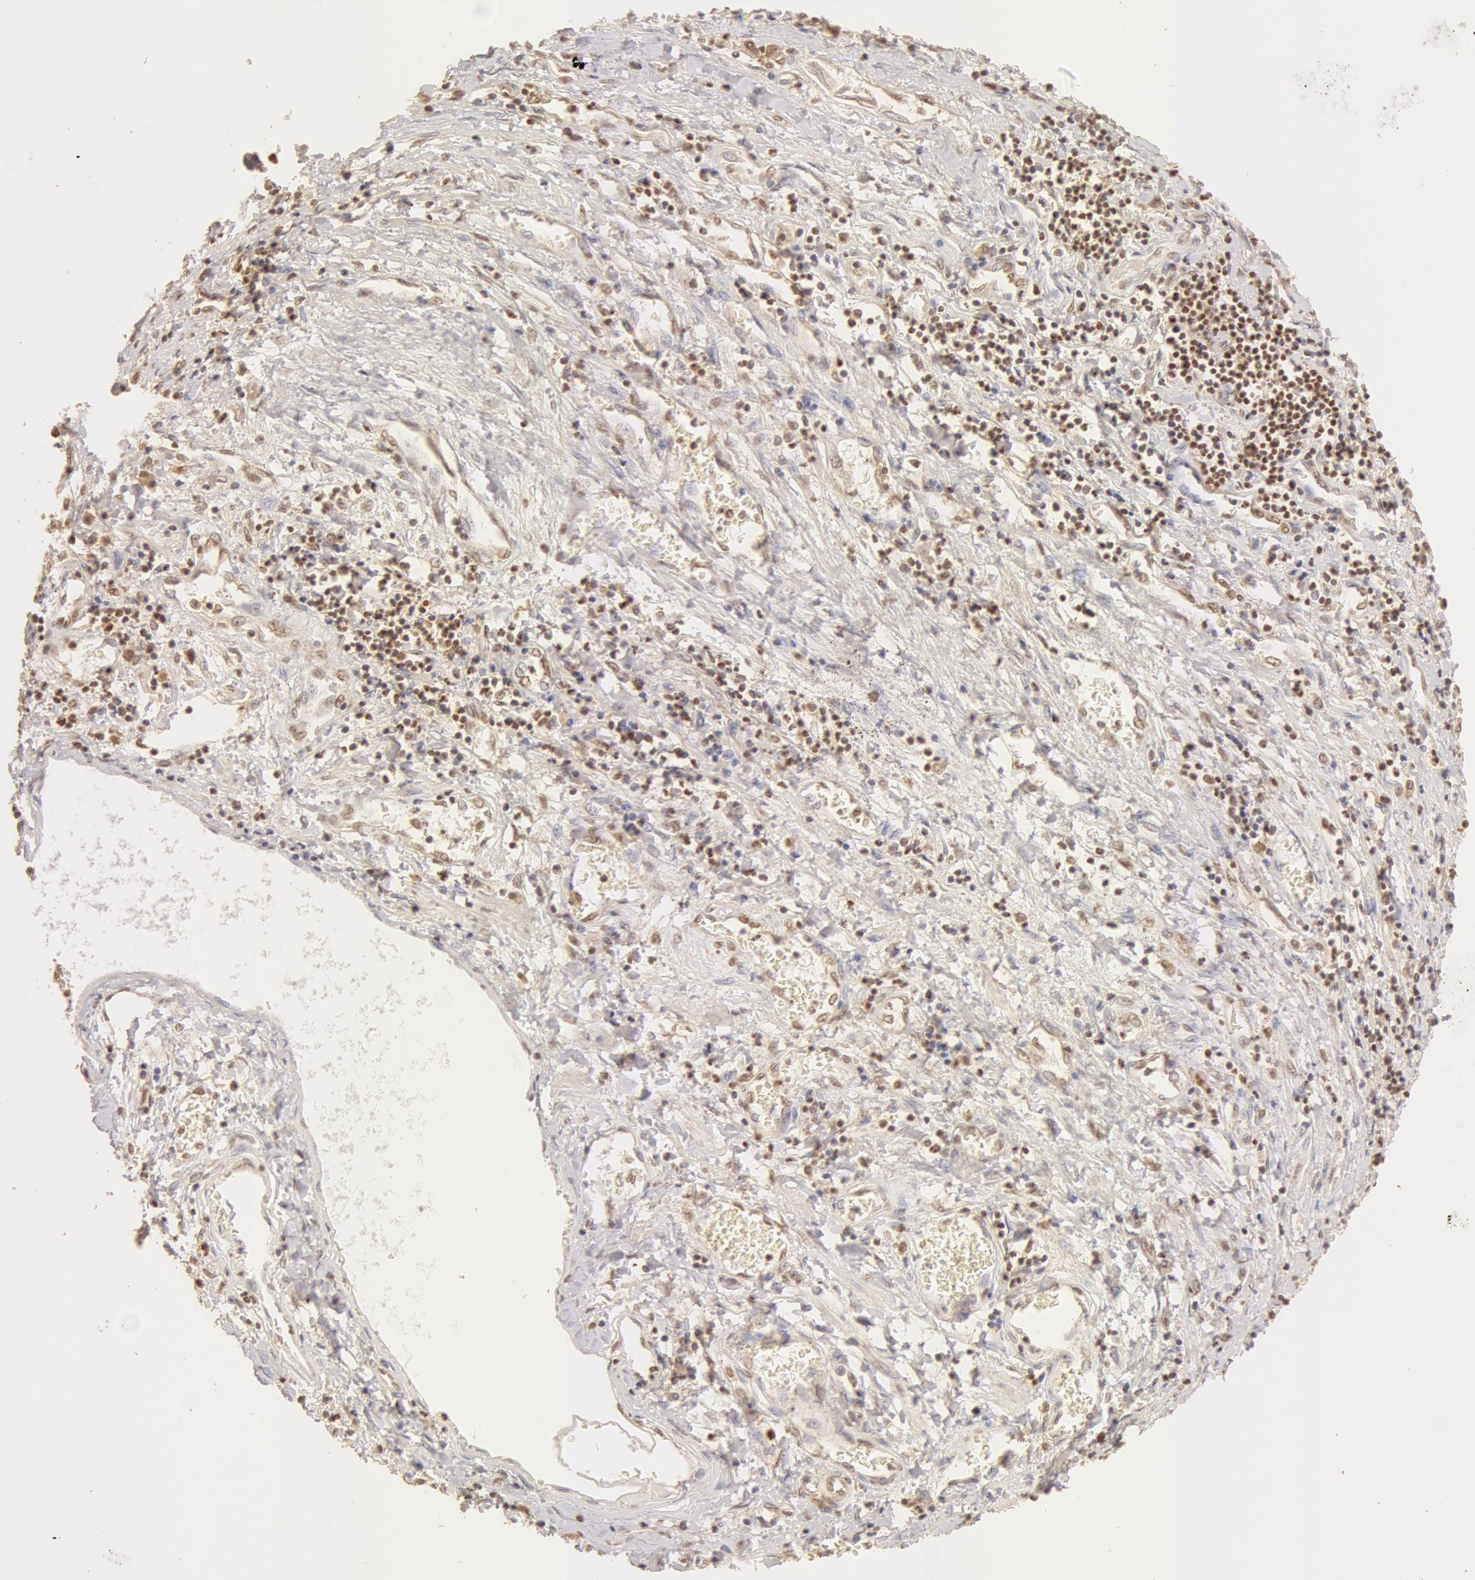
{"staining": {"intensity": "moderate", "quantity": ">75%", "location": "cytoplasmic/membranous,nuclear"}, "tissue": "liver cancer", "cell_type": "Tumor cells", "image_type": "cancer", "snomed": [{"axis": "morphology", "description": "Carcinoma, Hepatocellular, NOS"}, {"axis": "topography", "description": "Liver"}], "caption": "Brown immunohistochemical staining in human liver cancer (hepatocellular carcinoma) shows moderate cytoplasmic/membranous and nuclear staining in about >75% of tumor cells.", "gene": "SNRNP70", "patient": {"sex": "male", "age": 24}}